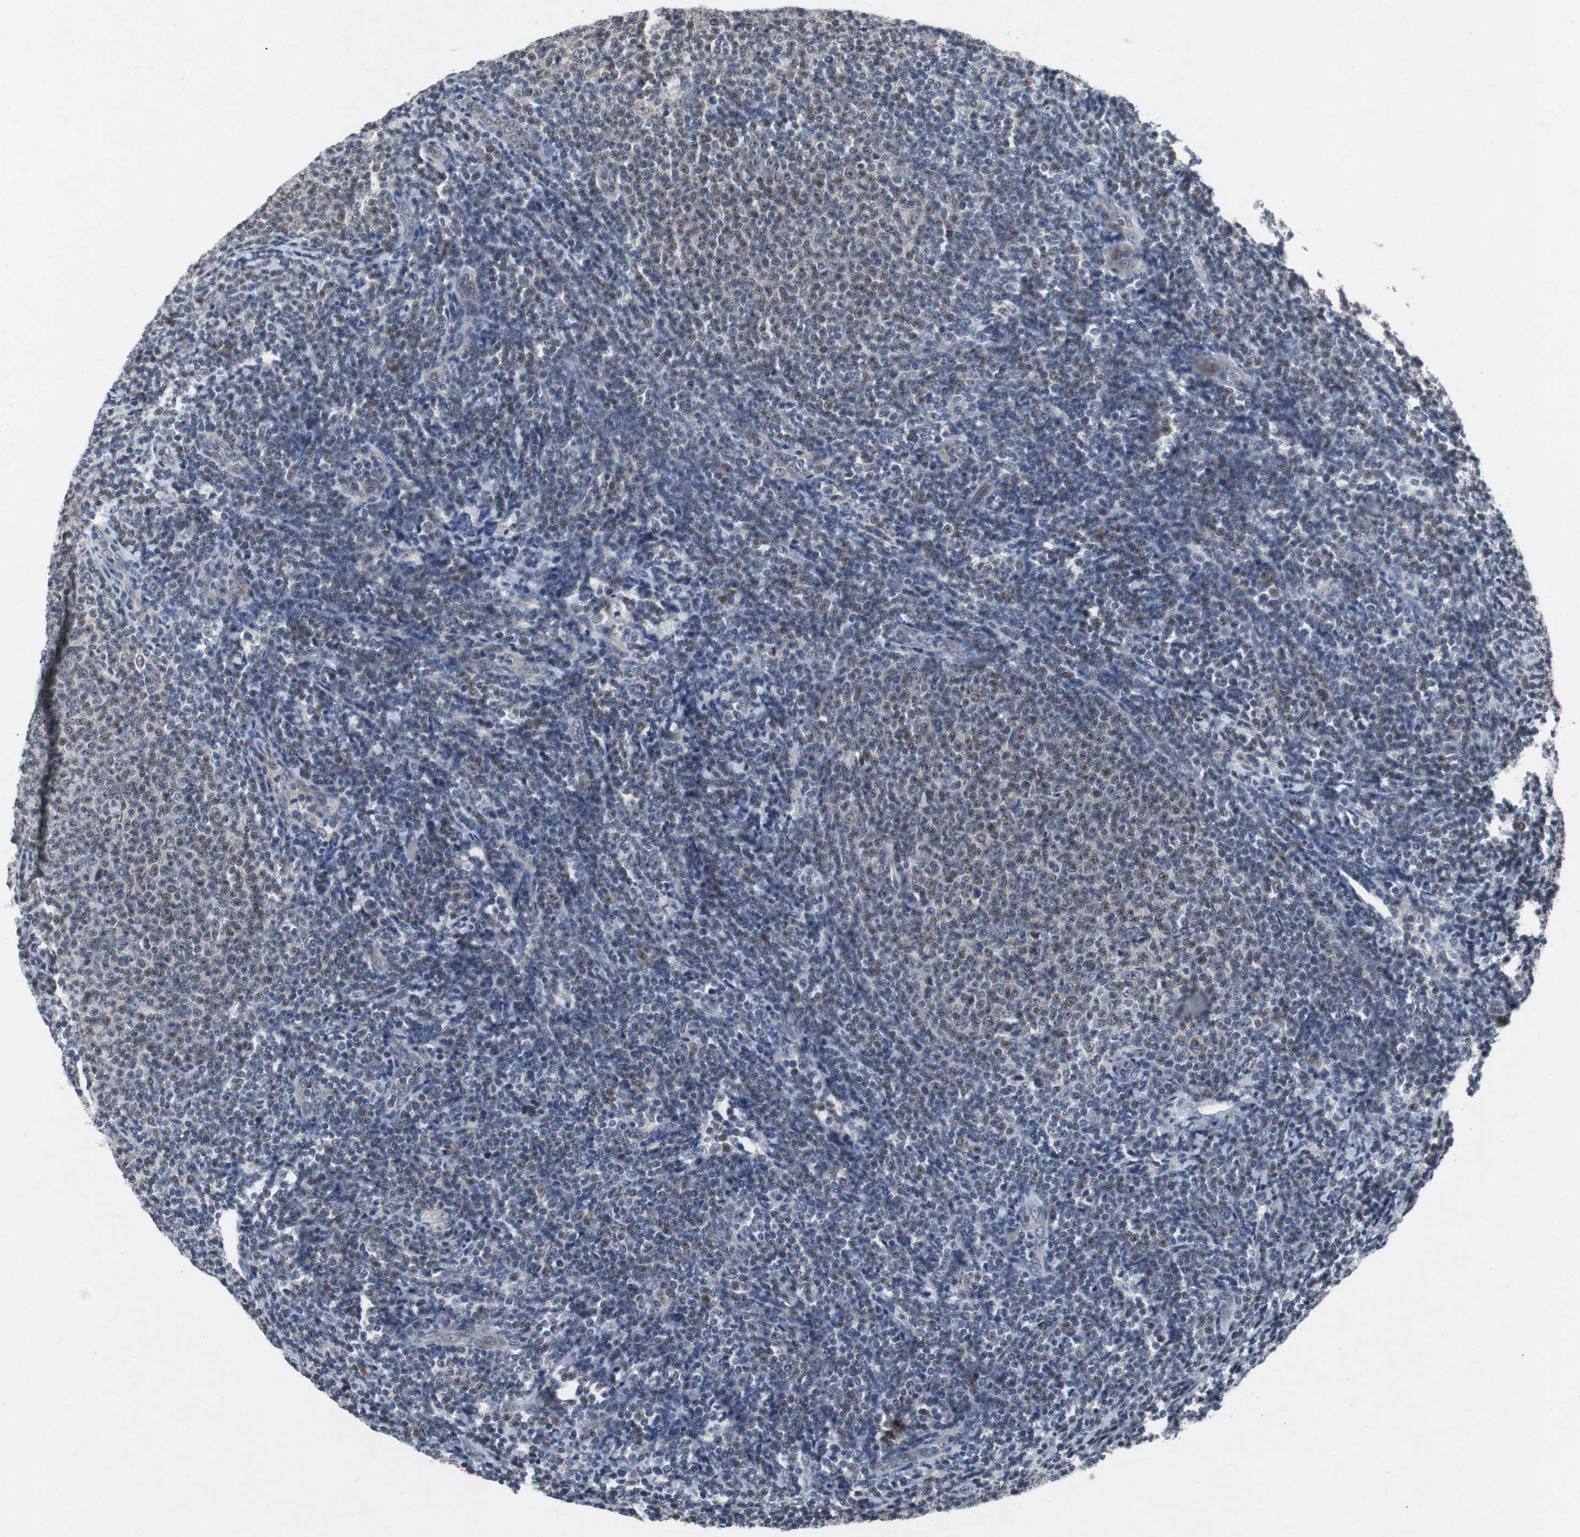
{"staining": {"intensity": "weak", "quantity": "<25%", "location": "nuclear"}, "tissue": "lymphoma", "cell_type": "Tumor cells", "image_type": "cancer", "snomed": [{"axis": "morphology", "description": "Malignant lymphoma, non-Hodgkin's type, Low grade"}, {"axis": "topography", "description": "Lymph node"}], "caption": "This is an IHC micrograph of human malignant lymphoma, non-Hodgkin's type (low-grade). There is no staining in tumor cells.", "gene": "TP63", "patient": {"sex": "male", "age": 66}}